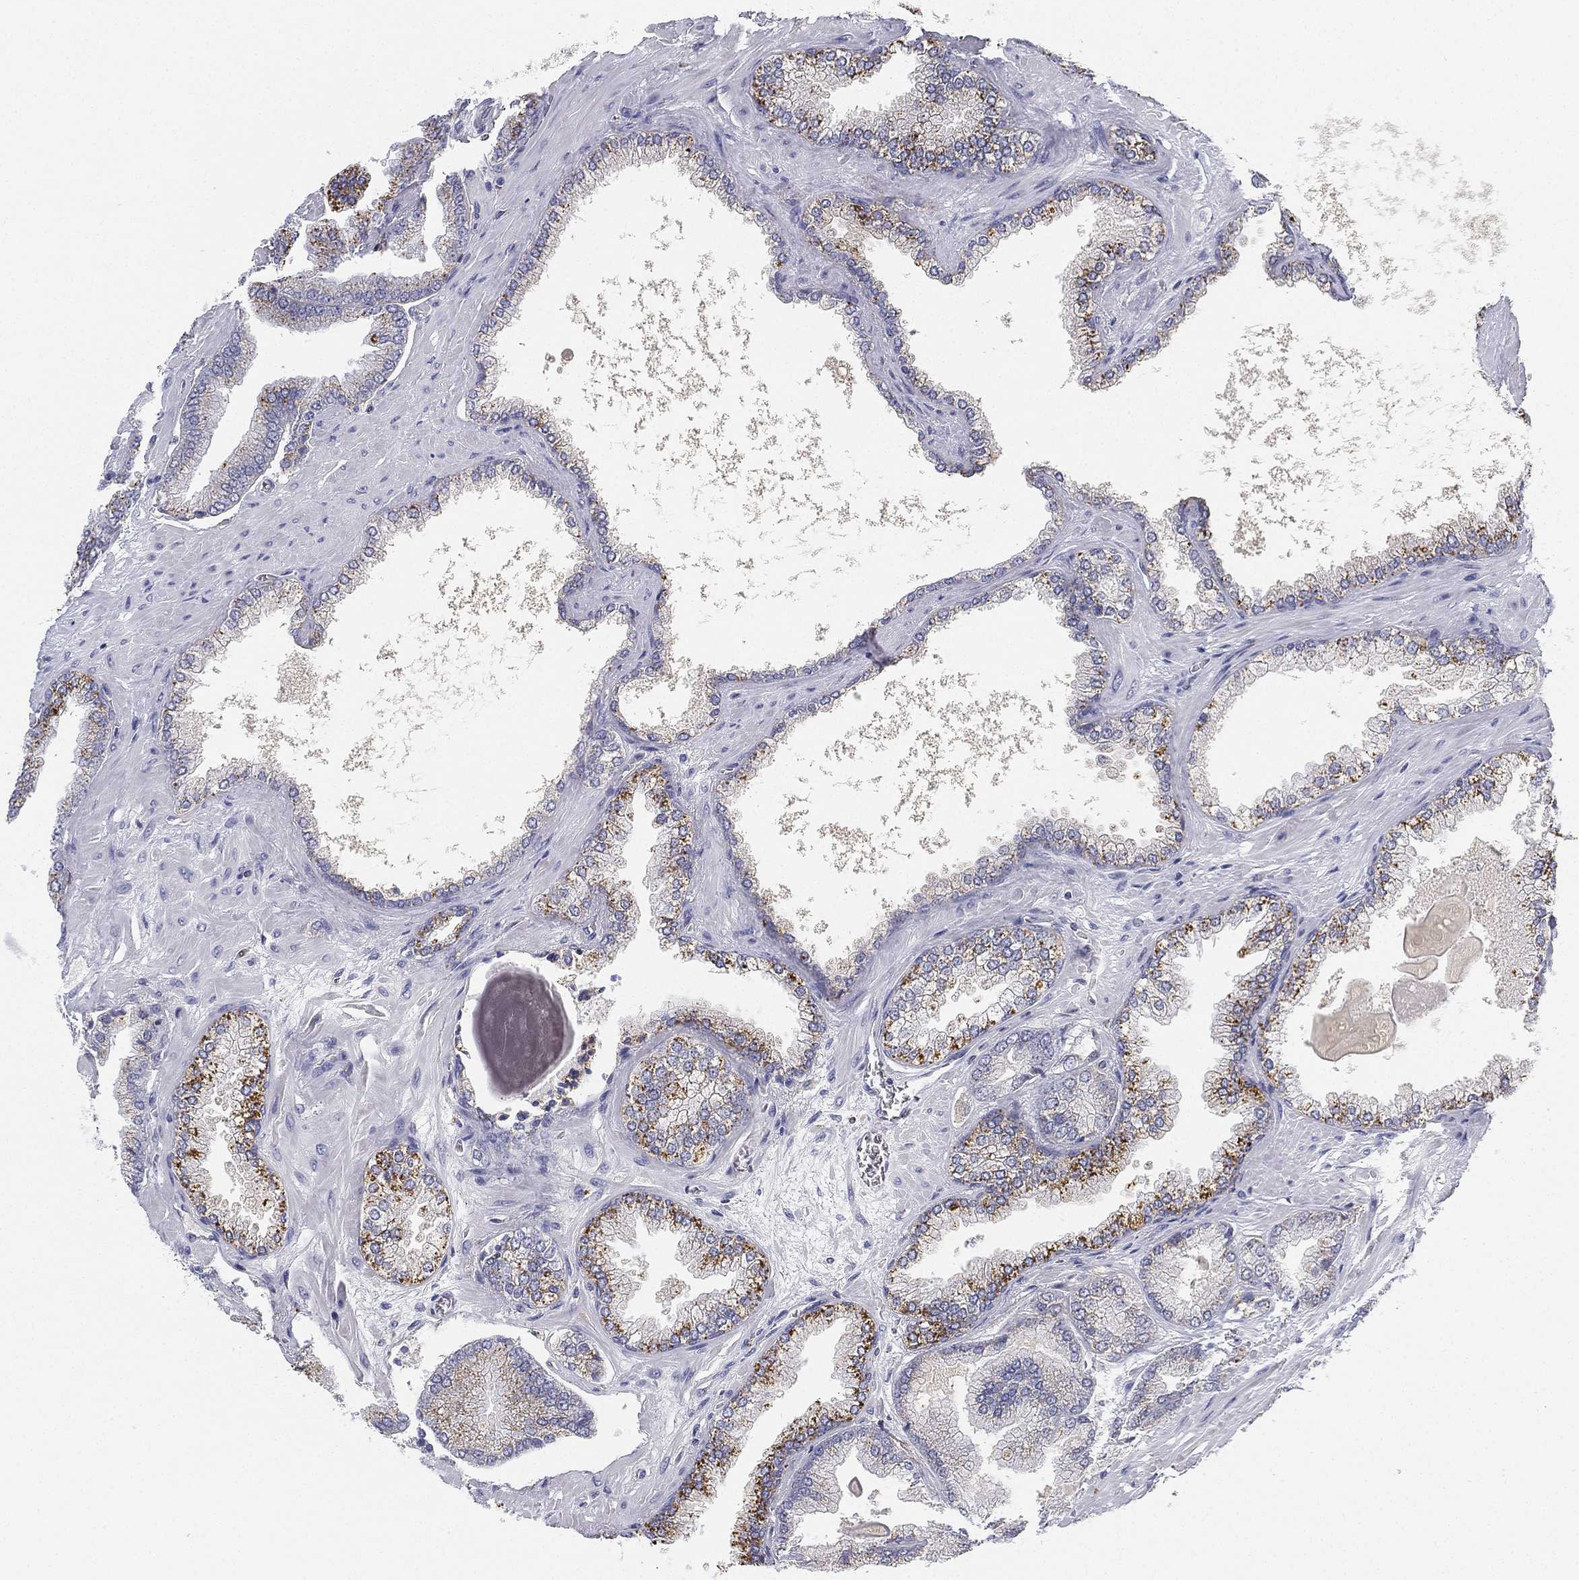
{"staining": {"intensity": "moderate", "quantity": "25%-75%", "location": "cytoplasmic/membranous"}, "tissue": "prostate cancer", "cell_type": "Tumor cells", "image_type": "cancer", "snomed": [{"axis": "morphology", "description": "Adenocarcinoma, Low grade"}, {"axis": "topography", "description": "Prostate"}], "caption": "Tumor cells reveal moderate cytoplasmic/membranous staining in about 25%-75% of cells in adenocarcinoma (low-grade) (prostate).", "gene": "NPC2", "patient": {"sex": "male", "age": 72}}